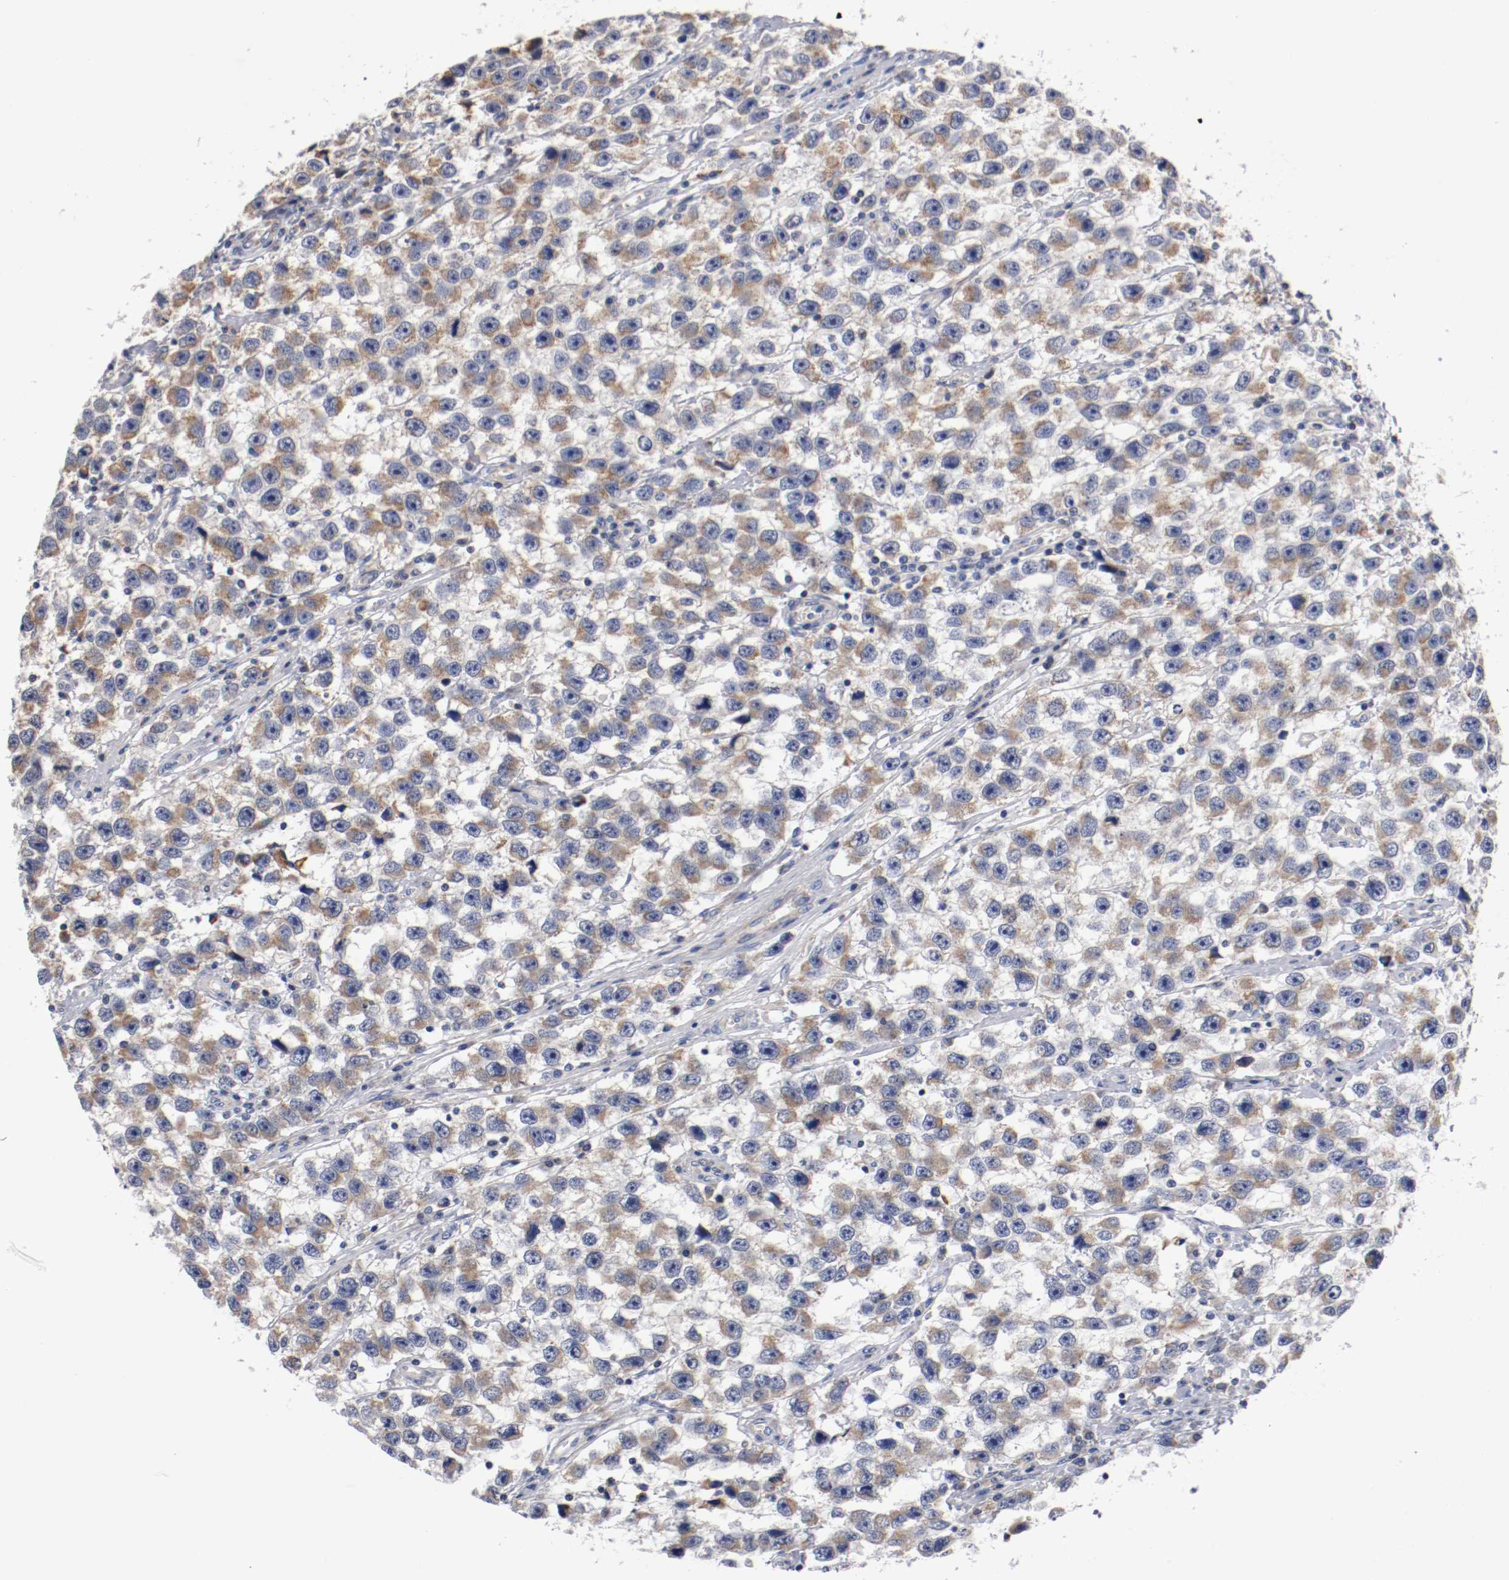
{"staining": {"intensity": "weak", "quantity": "25%-75%", "location": "cytoplasmic/membranous"}, "tissue": "testis cancer", "cell_type": "Tumor cells", "image_type": "cancer", "snomed": [{"axis": "morphology", "description": "Seminoma, NOS"}, {"axis": "topography", "description": "Testis"}], "caption": "Approximately 25%-75% of tumor cells in testis cancer (seminoma) display weak cytoplasmic/membranous protein positivity as visualized by brown immunohistochemical staining.", "gene": "PCSK6", "patient": {"sex": "male", "age": 33}}